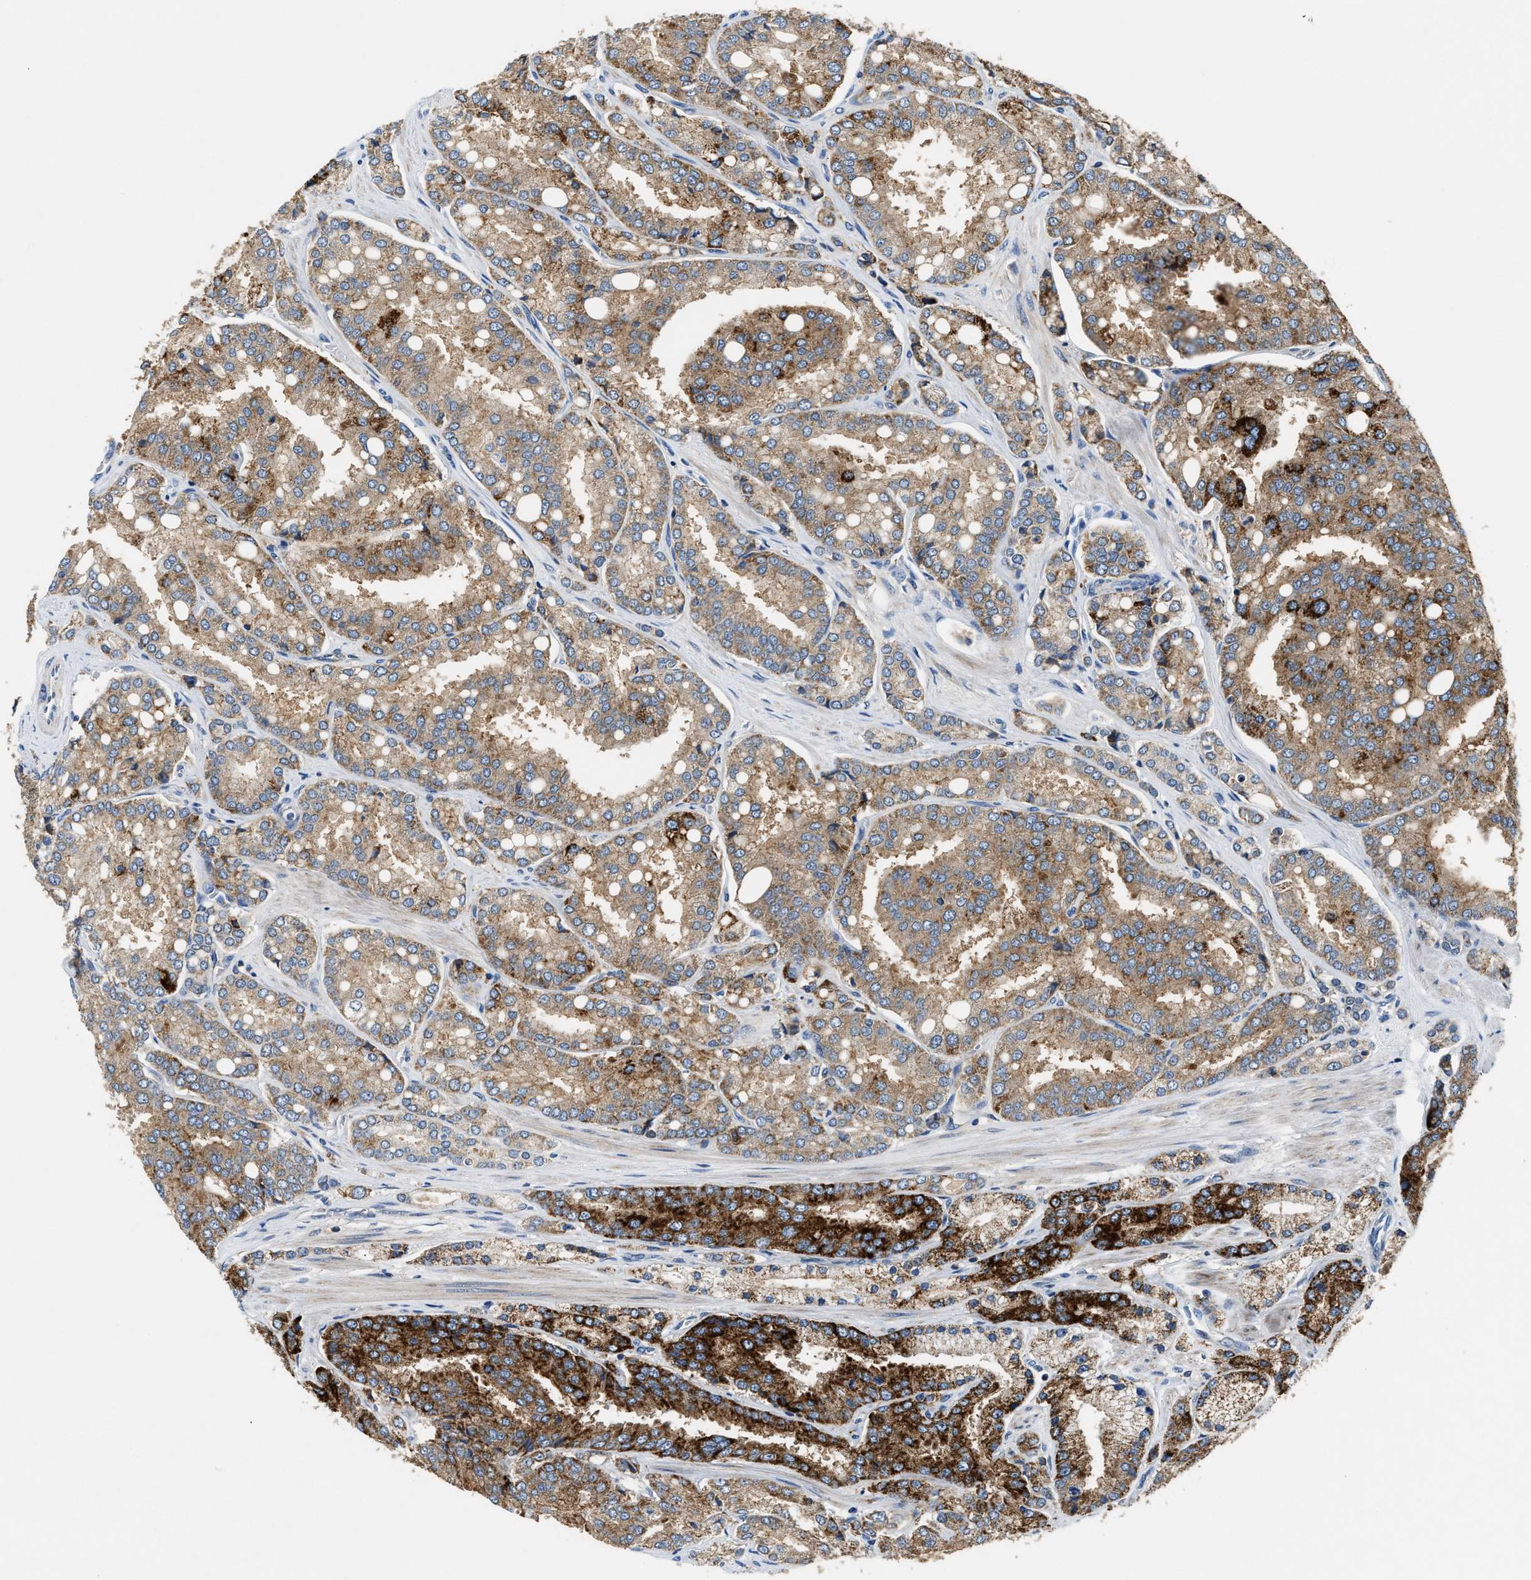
{"staining": {"intensity": "moderate", "quantity": ">75%", "location": "cytoplasmic/membranous"}, "tissue": "prostate cancer", "cell_type": "Tumor cells", "image_type": "cancer", "snomed": [{"axis": "morphology", "description": "Adenocarcinoma, High grade"}, {"axis": "topography", "description": "Prostate"}], "caption": "High-power microscopy captured an immunohistochemistry (IHC) photomicrograph of prostate cancer, revealing moderate cytoplasmic/membranous expression in about >75% of tumor cells.", "gene": "CCM2", "patient": {"sex": "male", "age": 50}}